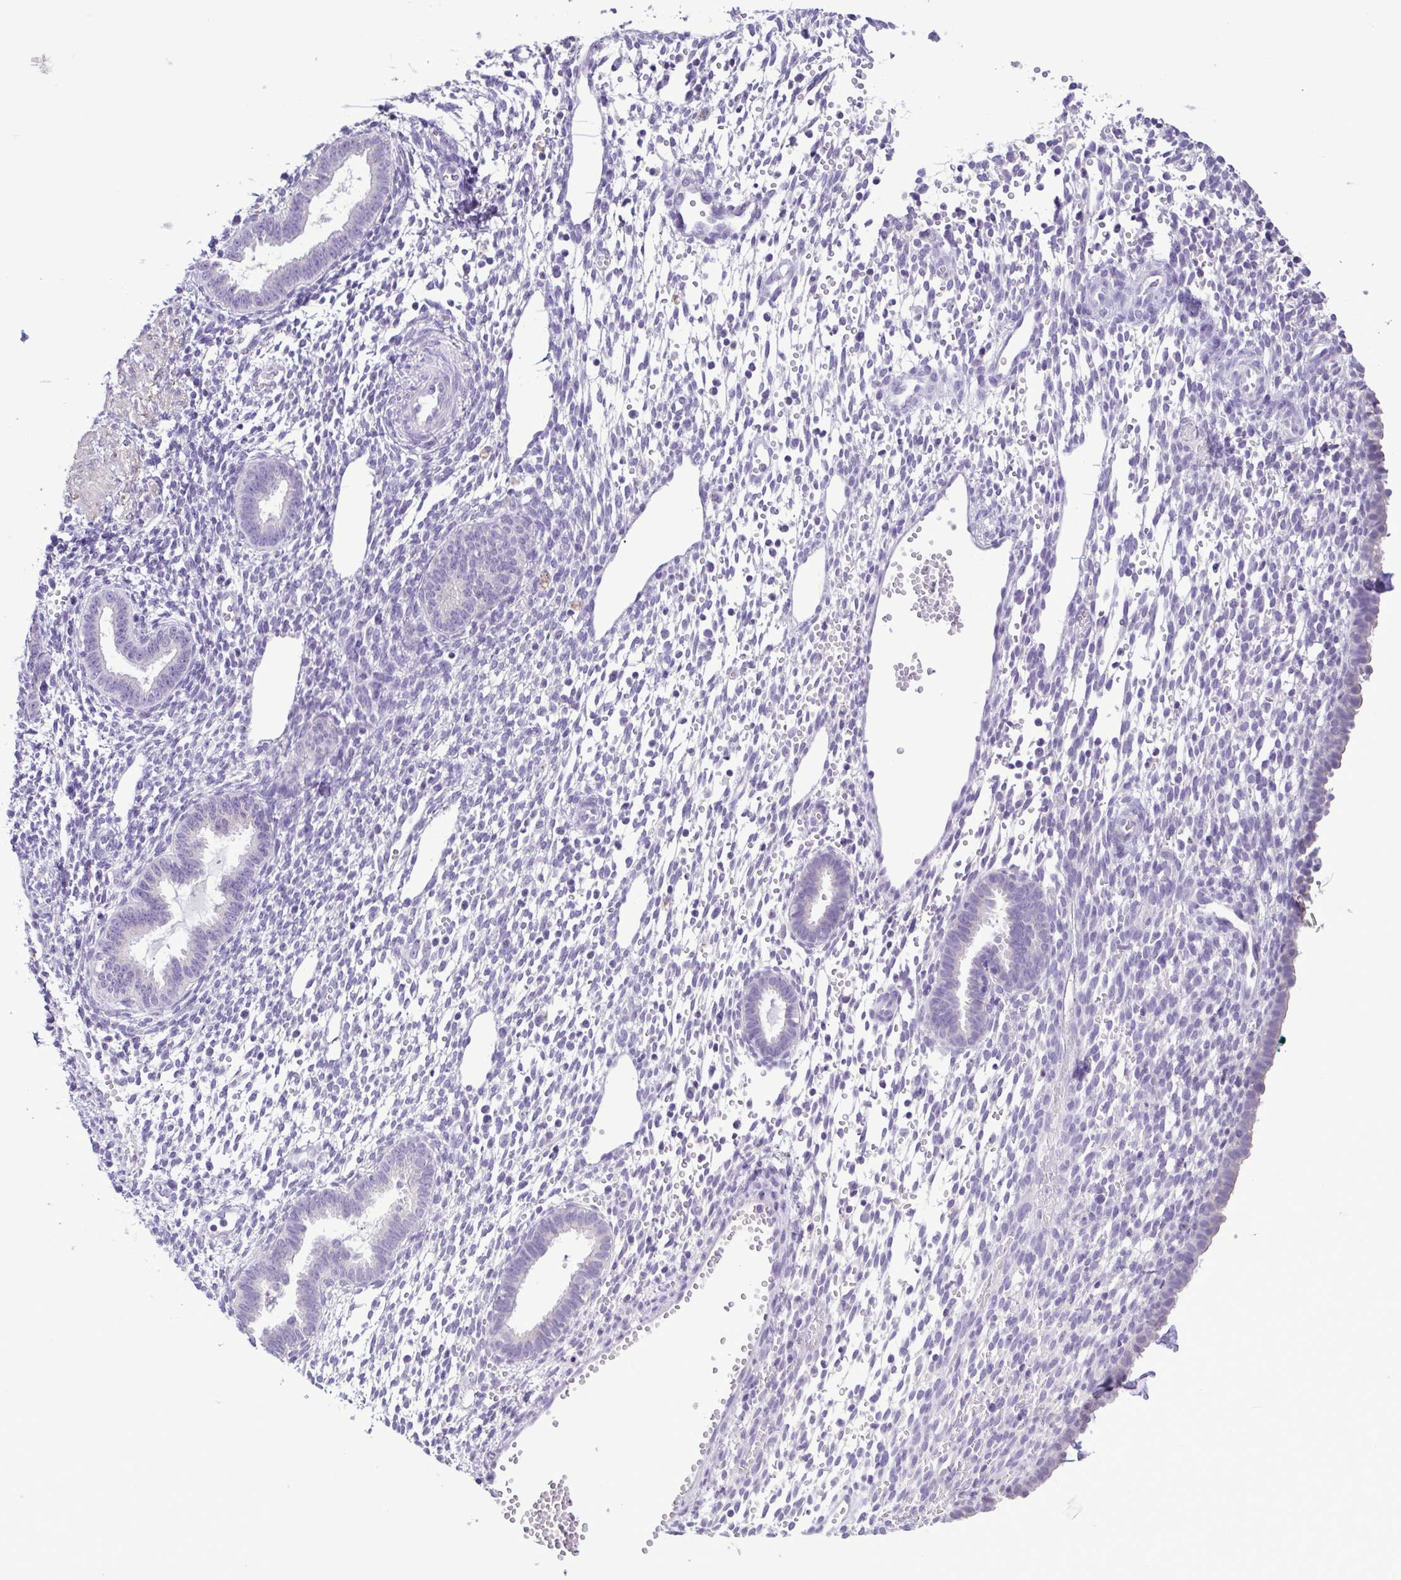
{"staining": {"intensity": "negative", "quantity": "none", "location": "none"}, "tissue": "endometrium", "cell_type": "Cells in endometrial stroma", "image_type": "normal", "snomed": [{"axis": "morphology", "description": "Normal tissue, NOS"}, {"axis": "topography", "description": "Endometrium"}], "caption": "Cells in endometrial stroma are negative for brown protein staining in normal endometrium. (DAB (3,3'-diaminobenzidine) immunohistochemistry (IHC) with hematoxylin counter stain).", "gene": "CBY2", "patient": {"sex": "female", "age": 36}}